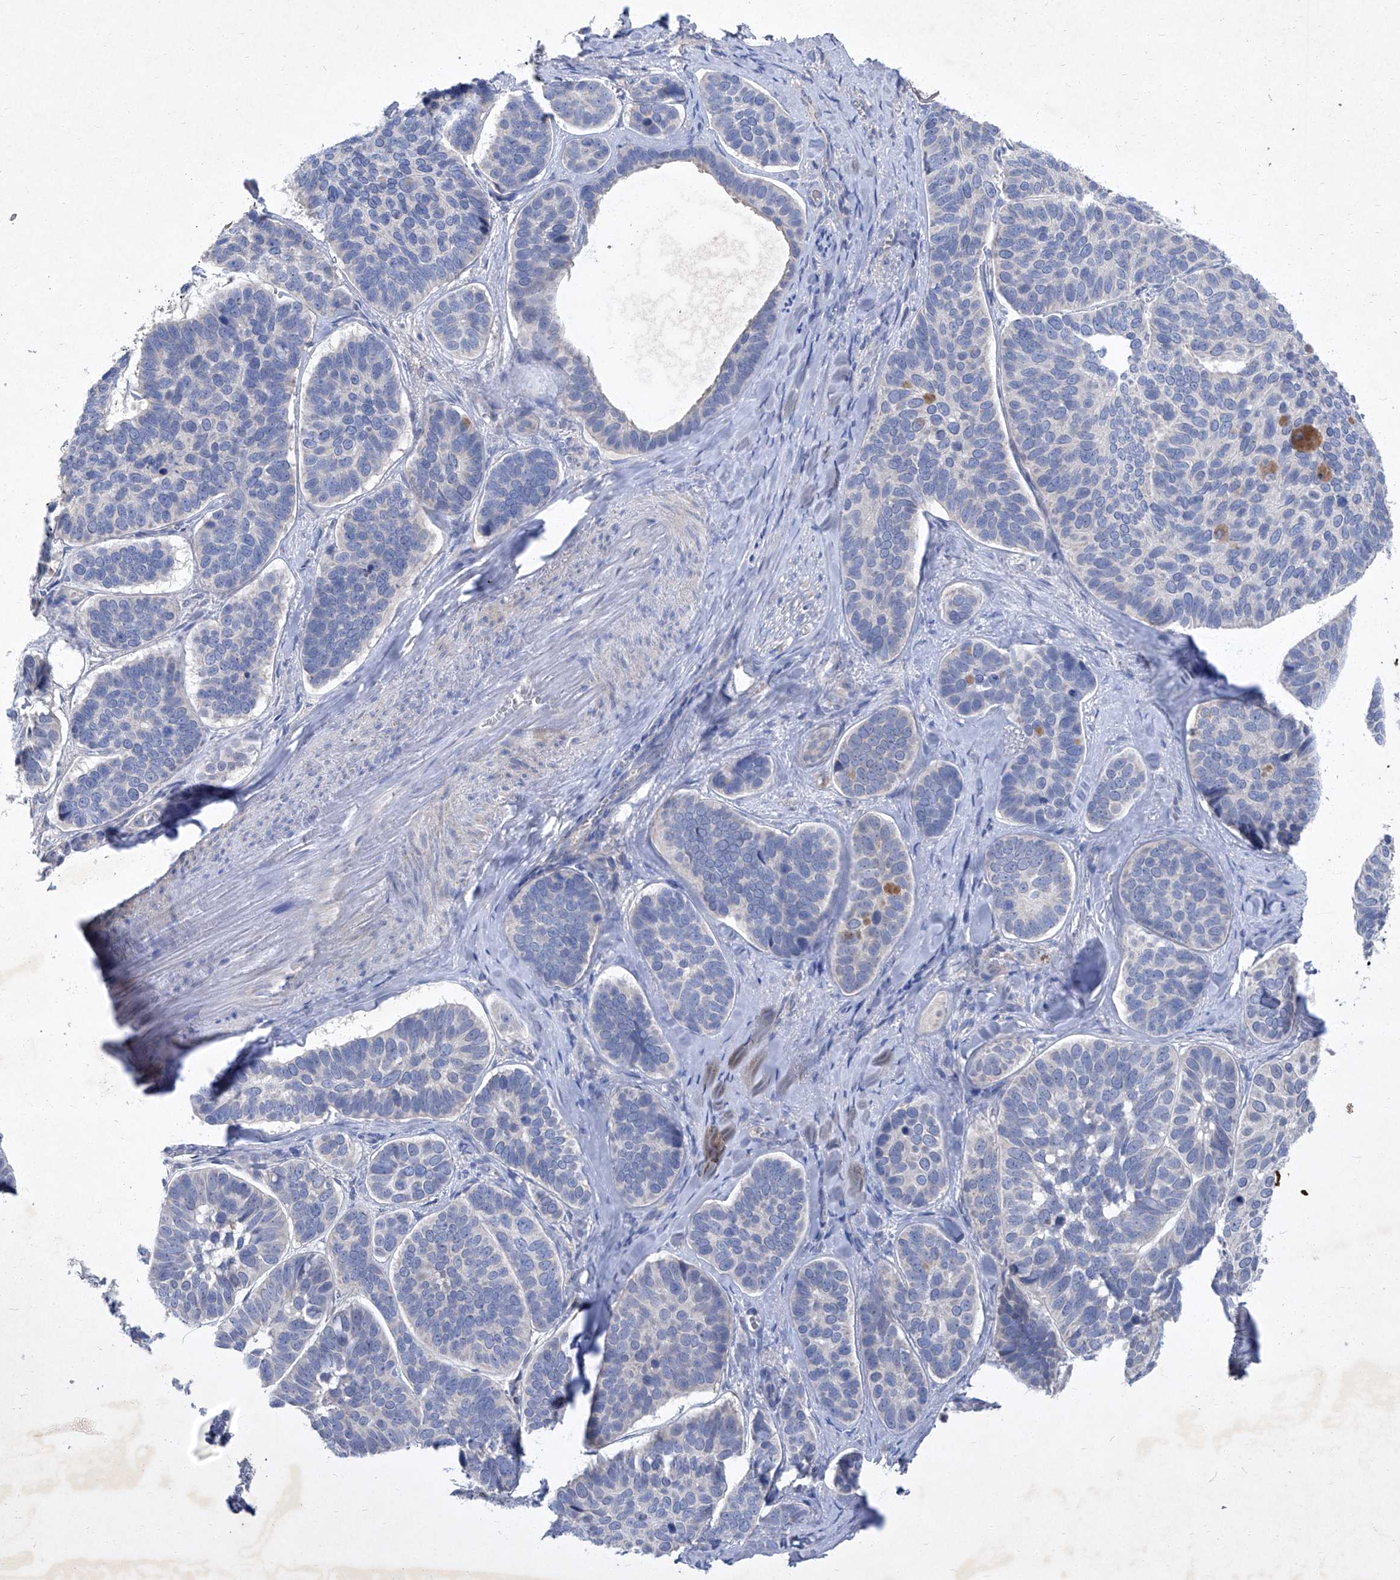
{"staining": {"intensity": "negative", "quantity": "none", "location": "none"}, "tissue": "skin cancer", "cell_type": "Tumor cells", "image_type": "cancer", "snomed": [{"axis": "morphology", "description": "Basal cell carcinoma"}, {"axis": "topography", "description": "Skin"}], "caption": "Skin cancer (basal cell carcinoma) was stained to show a protein in brown. There is no significant staining in tumor cells.", "gene": "SBK2", "patient": {"sex": "male", "age": 62}}